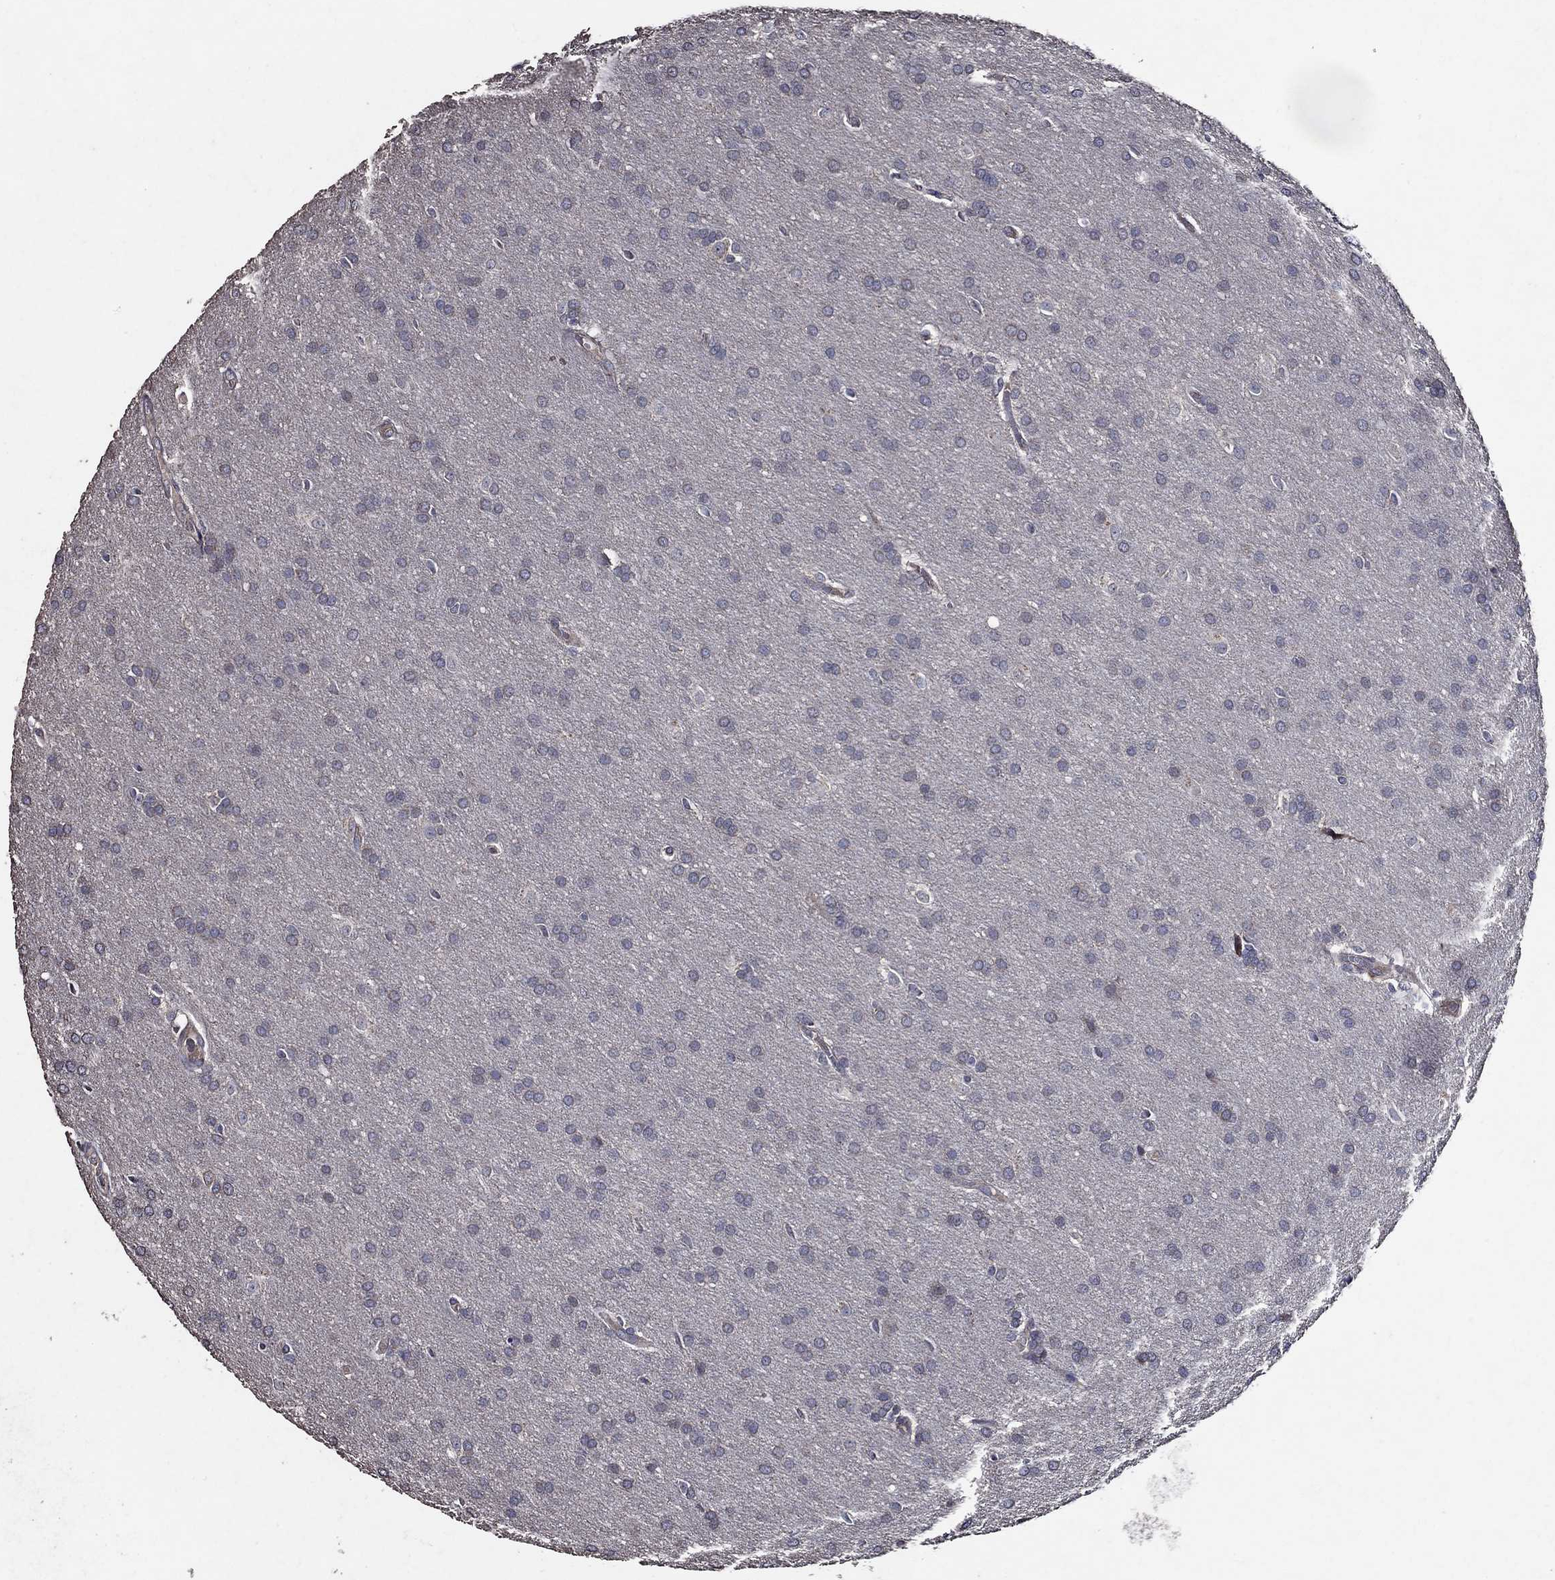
{"staining": {"intensity": "negative", "quantity": "none", "location": "none"}, "tissue": "glioma", "cell_type": "Tumor cells", "image_type": "cancer", "snomed": [{"axis": "morphology", "description": "Glioma, malignant, Low grade"}, {"axis": "topography", "description": "Brain"}], "caption": "There is no significant positivity in tumor cells of glioma.", "gene": "HAP1", "patient": {"sex": "female", "age": 32}}